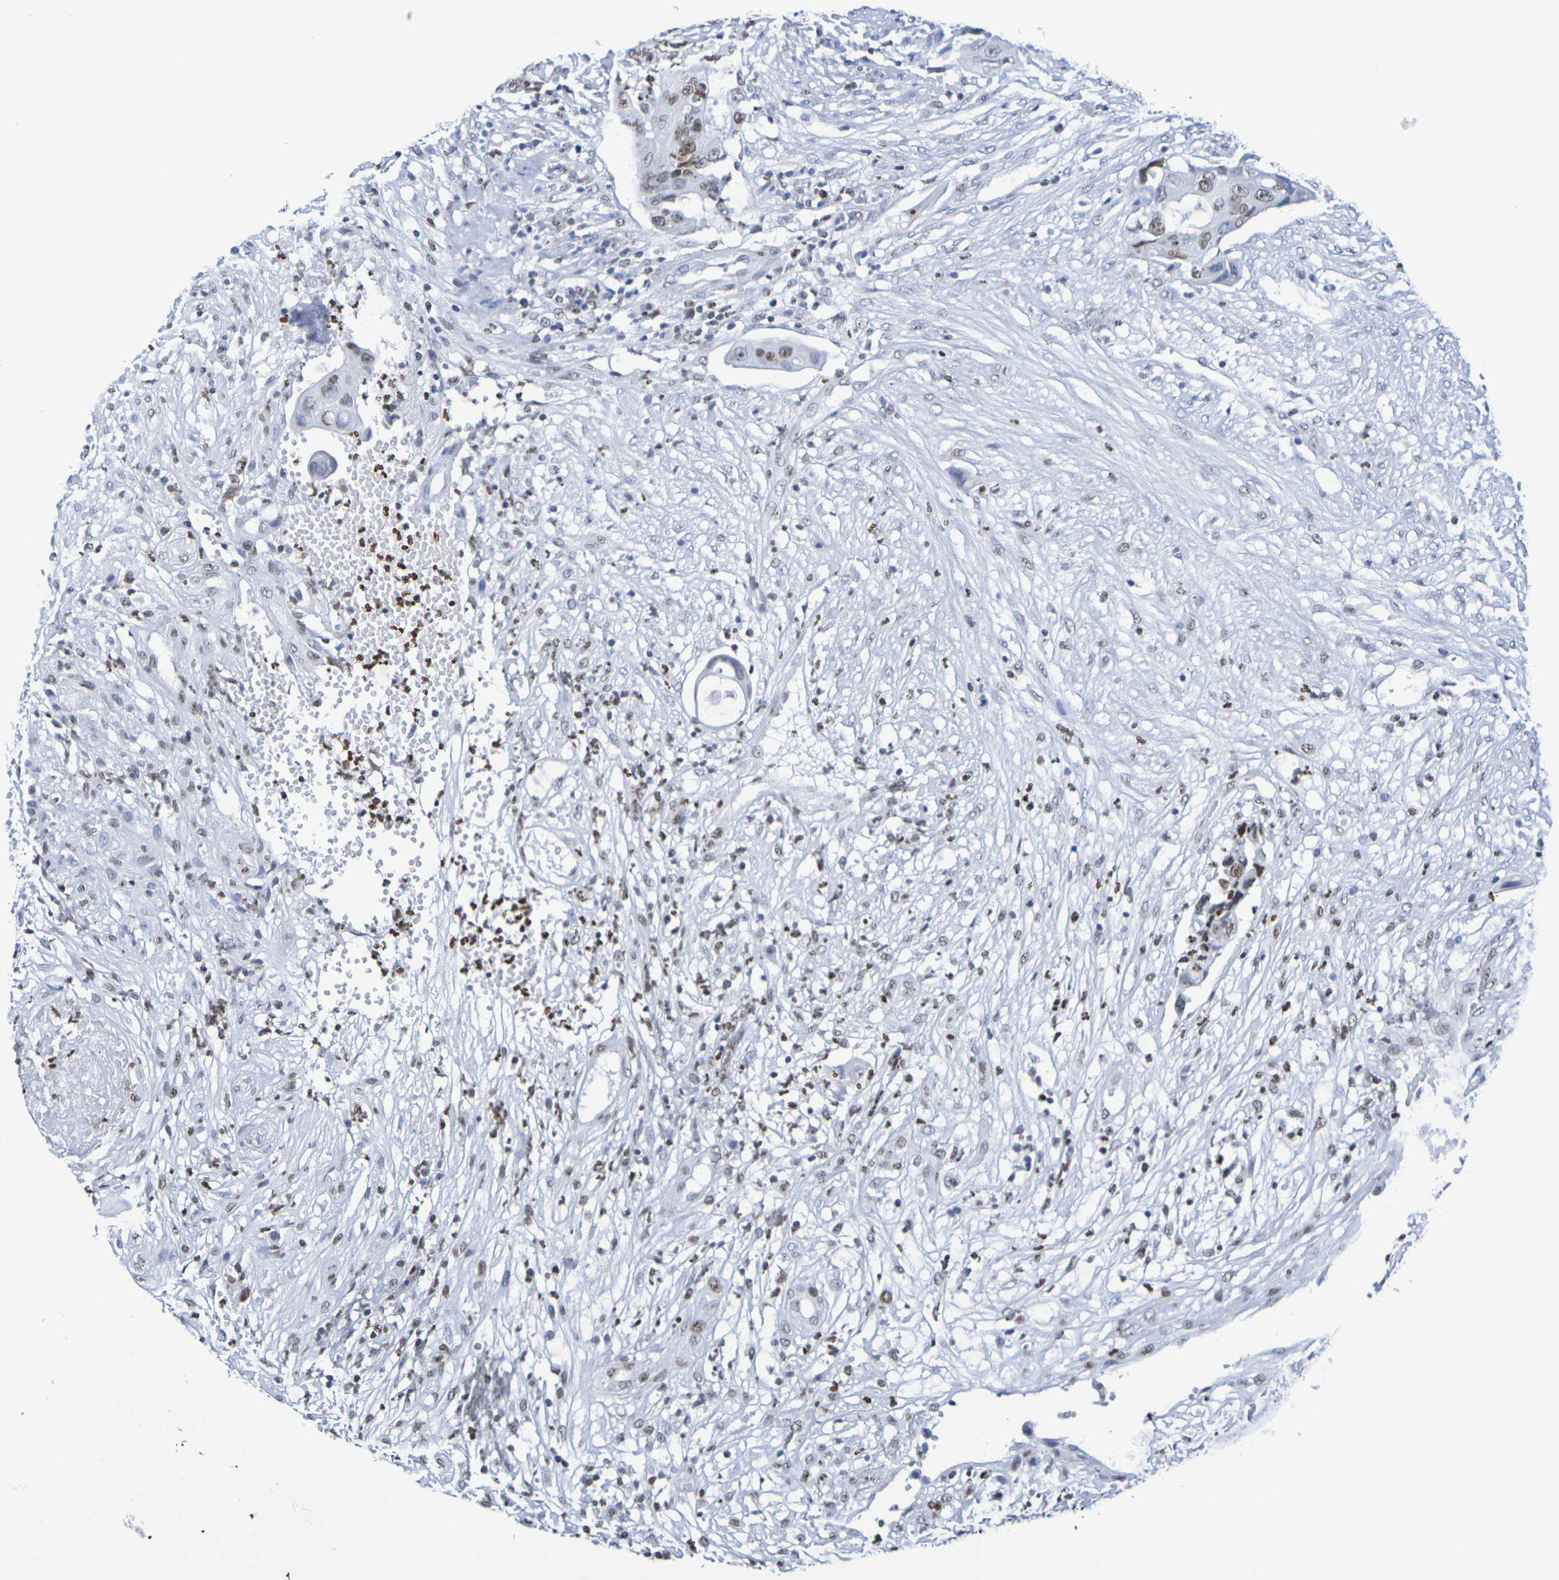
{"staining": {"intensity": "moderate", "quantity": ">75%", "location": "nuclear"}, "tissue": "colorectal cancer", "cell_type": "Tumor cells", "image_type": "cancer", "snomed": [{"axis": "morphology", "description": "Adenocarcinoma, NOS"}, {"axis": "topography", "description": "Colon"}], "caption": "A brown stain shows moderate nuclear positivity of a protein in human colorectal cancer tumor cells.", "gene": "H1-5", "patient": {"sex": "female", "age": 57}}